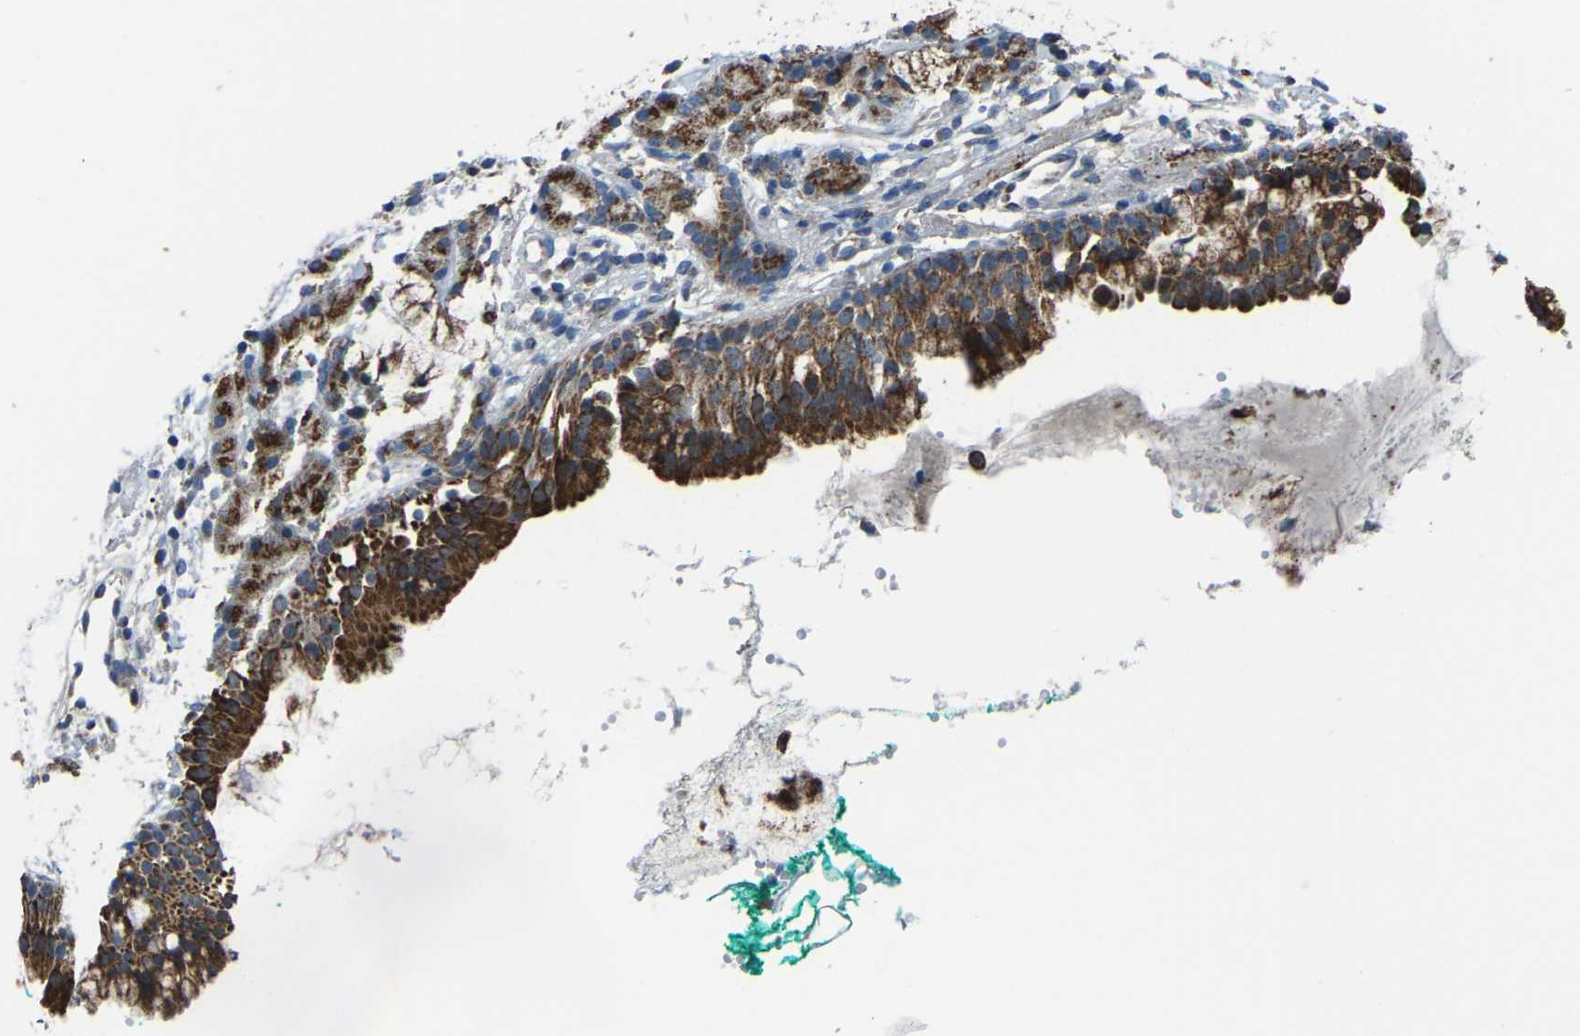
{"staining": {"intensity": "strong", "quantity": ">75%", "location": "cytoplasmic/membranous"}, "tissue": "nasopharynx", "cell_type": "Respiratory epithelial cells", "image_type": "normal", "snomed": [{"axis": "morphology", "description": "Normal tissue, NOS"}, {"axis": "morphology", "description": "Basal cell carcinoma"}, {"axis": "topography", "description": "Cartilage tissue"}, {"axis": "topography", "description": "Nasopharynx"}, {"axis": "topography", "description": "Oral tissue"}], "caption": "A high-resolution micrograph shows immunohistochemistry (IHC) staining of normal nasopharynx, which reveals strong cytoplasmic/membranous positivity in about >75% of respiratory epithelial cells.", "gene": "CANT1", "patient": {"sex": "female", "age": 77}}